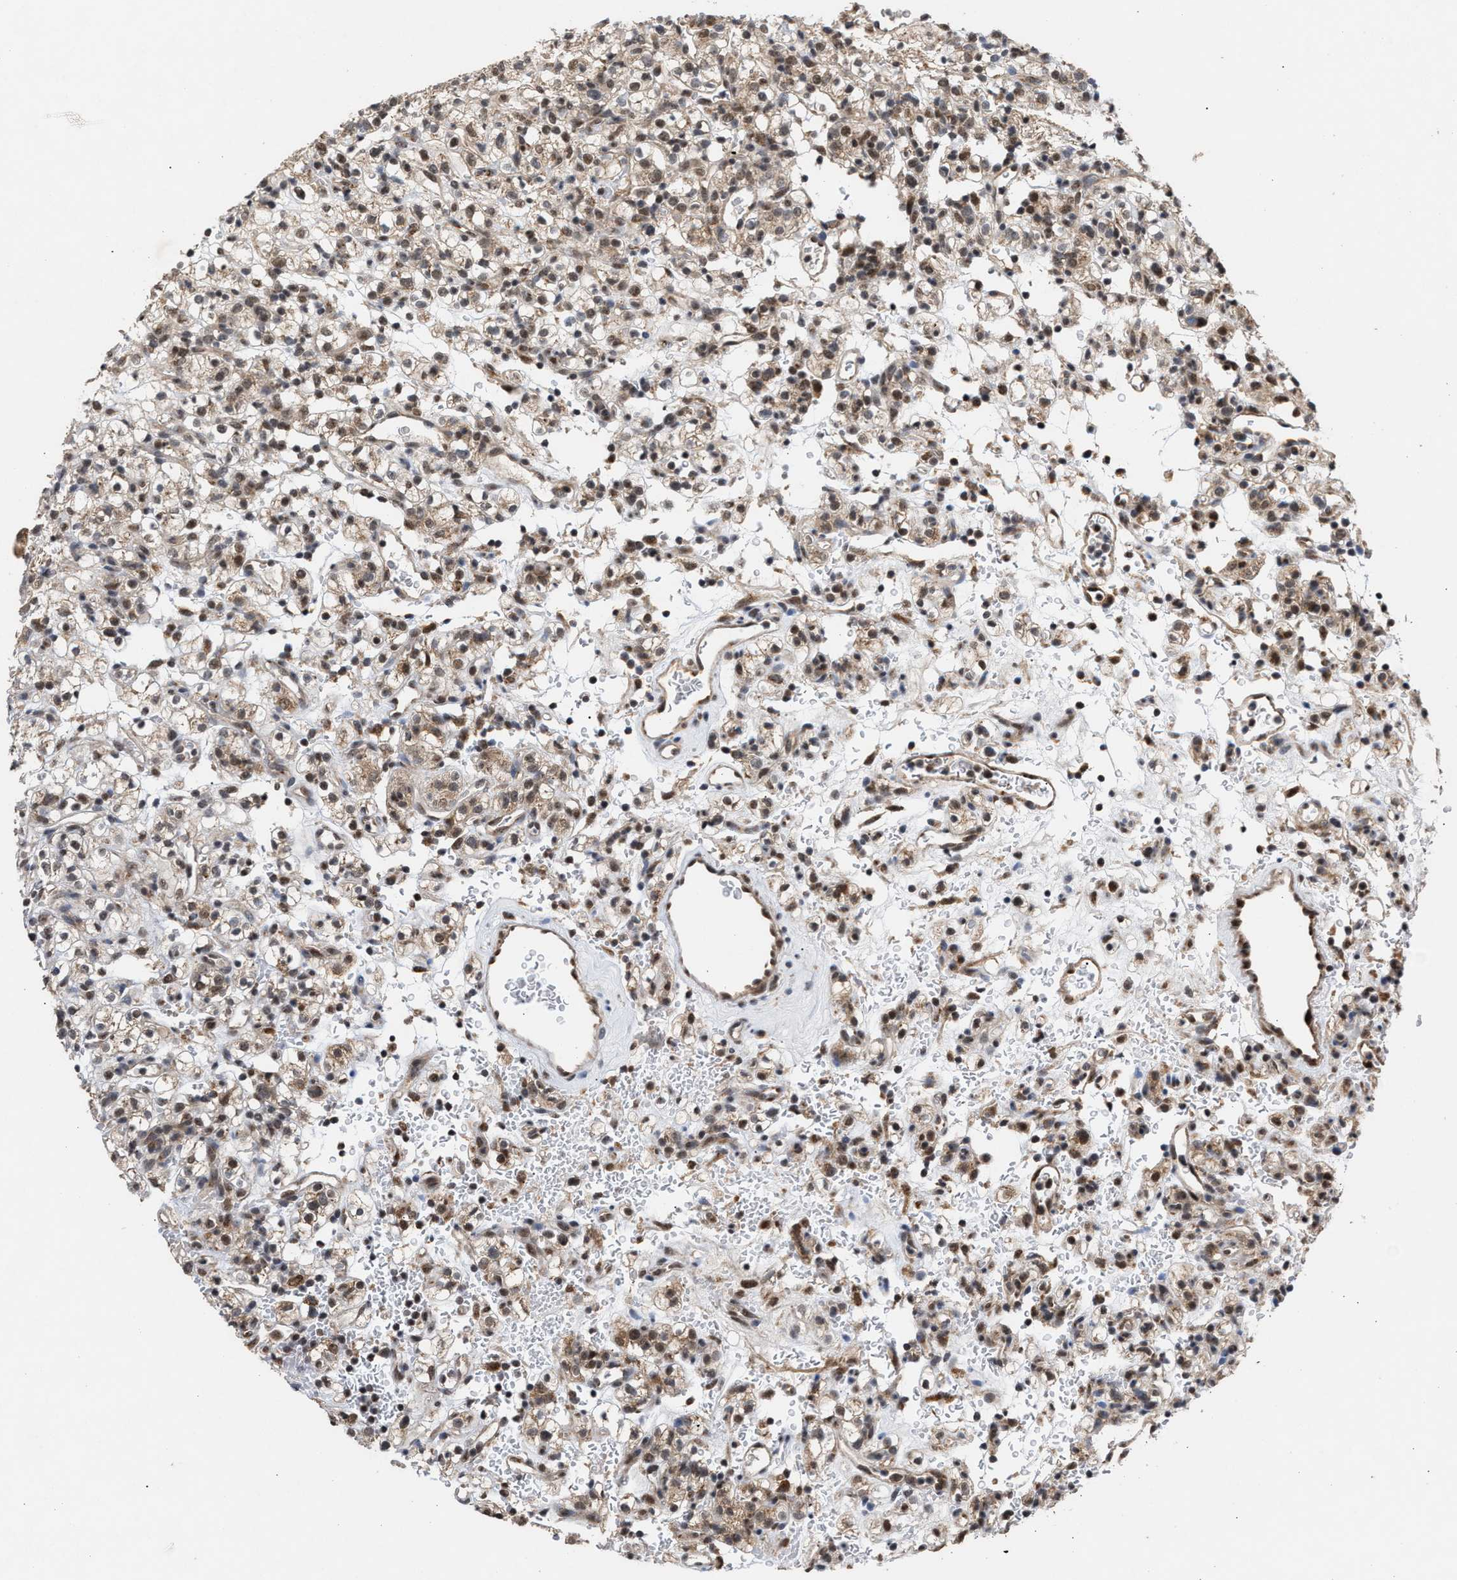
{"staining": {"intensity": "weak", "quantity": ">75%", "location": "cytoplasmic/membranous,nuclear"}, "tissue": "renal cancer", "cell_type": "Tumor cells", "image_type": "cancer", "snomed": [{"axis": "morphology", "description": "Normal tissue, NOS"}, {"axis": "morphology", "description": "Adenocarcinoma, NOS"}, {"axis": "topography", "description": "Kidney"}], "caption": "DAB immunohistochemical staining of renal cancer shows weak cytoplasmic/membranous and nuclear protein staining in approximately >75% of tumor cells.", "gene": "MKNK2", "patient": {"sex": "female", "age": 72}}